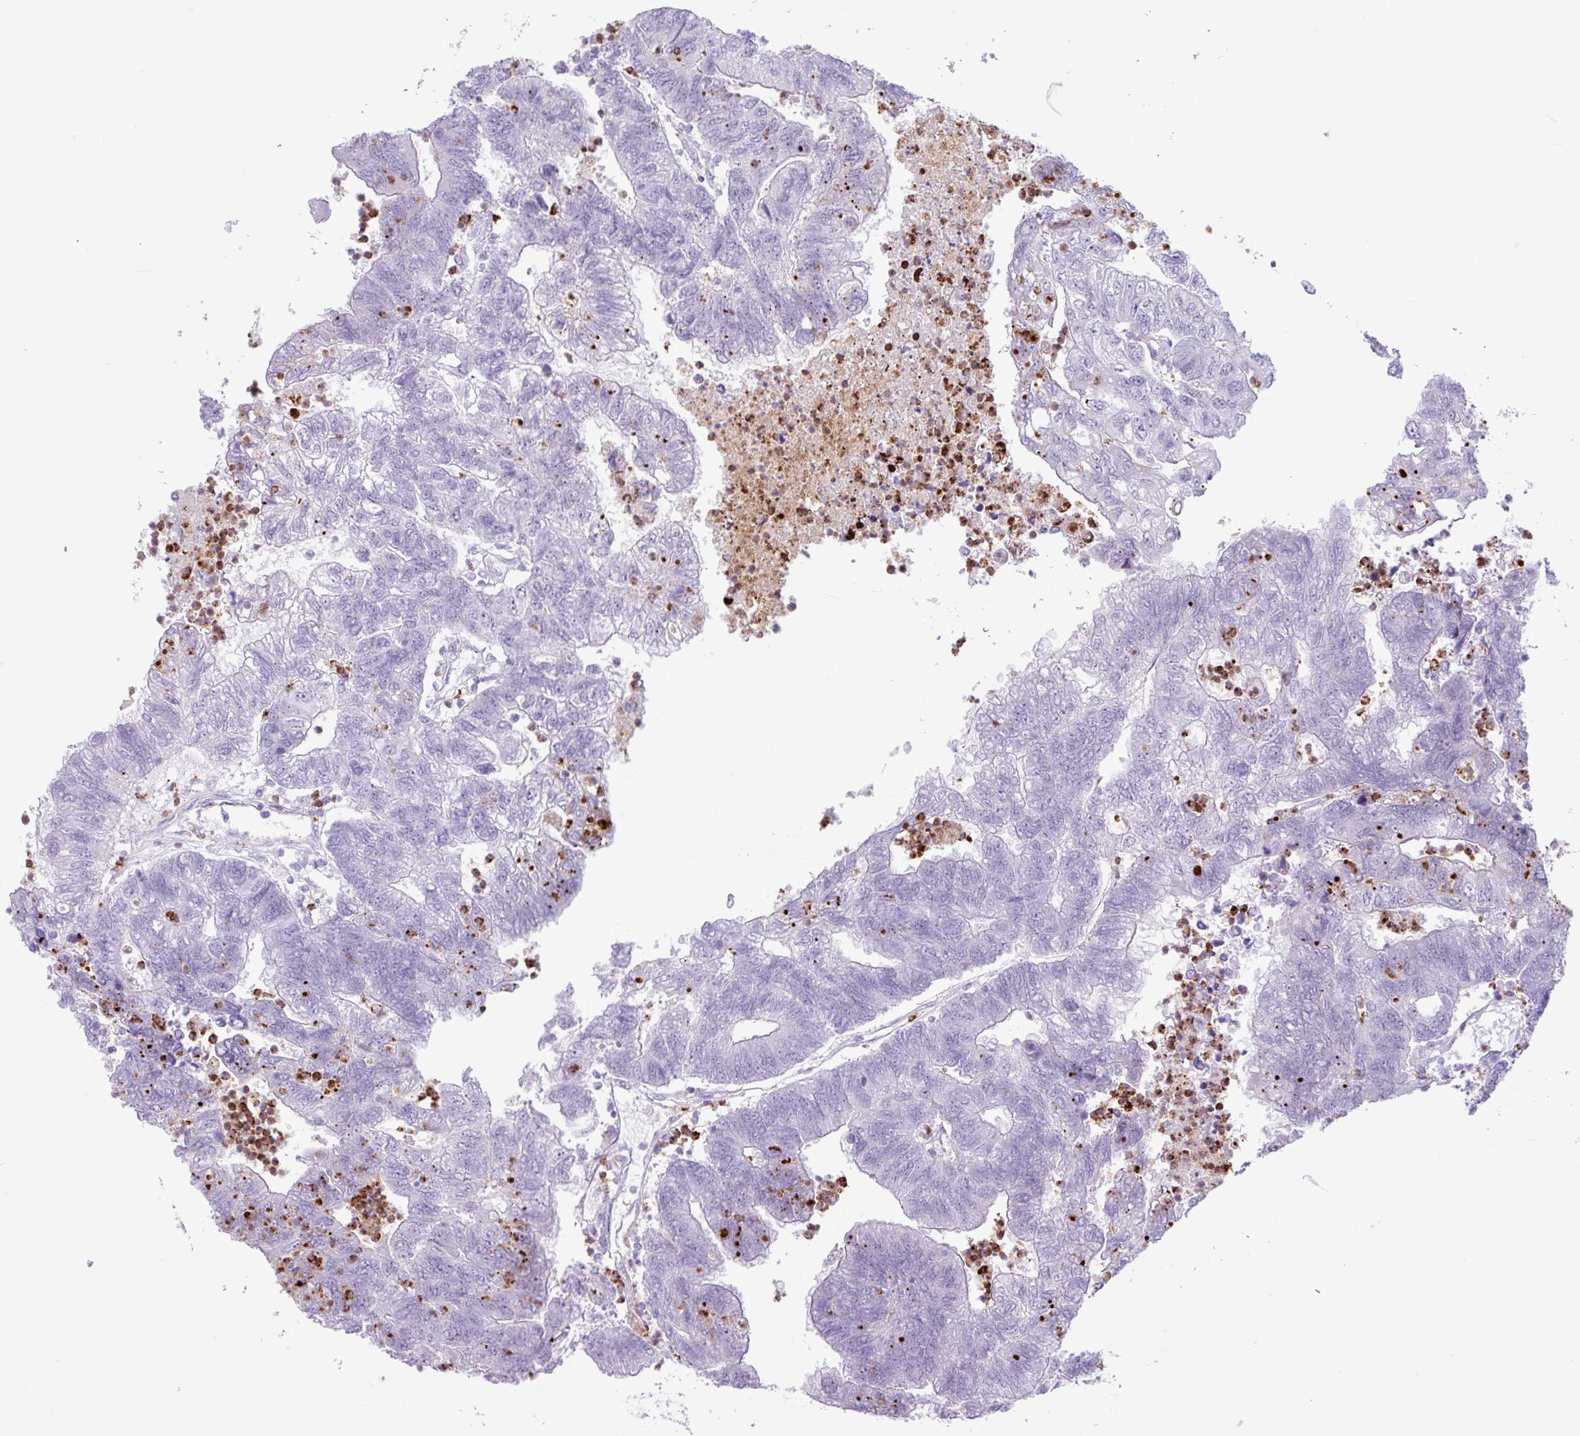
{"staining": {"intensity": "negative", "quantity": "none", "location": "none"}, "tissue": "colorectal cancer", "cell_type": "Tumor cells", "image_type": "cancer", "snomed": [{"axis": "morphology", "description": "Adenocarcinoma, NOS"}, {"axis": "topography", "description": "Colon"}], "caption": "DAB (3,3'-diaminobenzidine) immunohistochemical staining of human colorectal cancer (adenocarcinoma) reveals no significant staining in tumor cells.", "gene": "TMEM178A", "patient": {"sex": "female", "age": 48}}